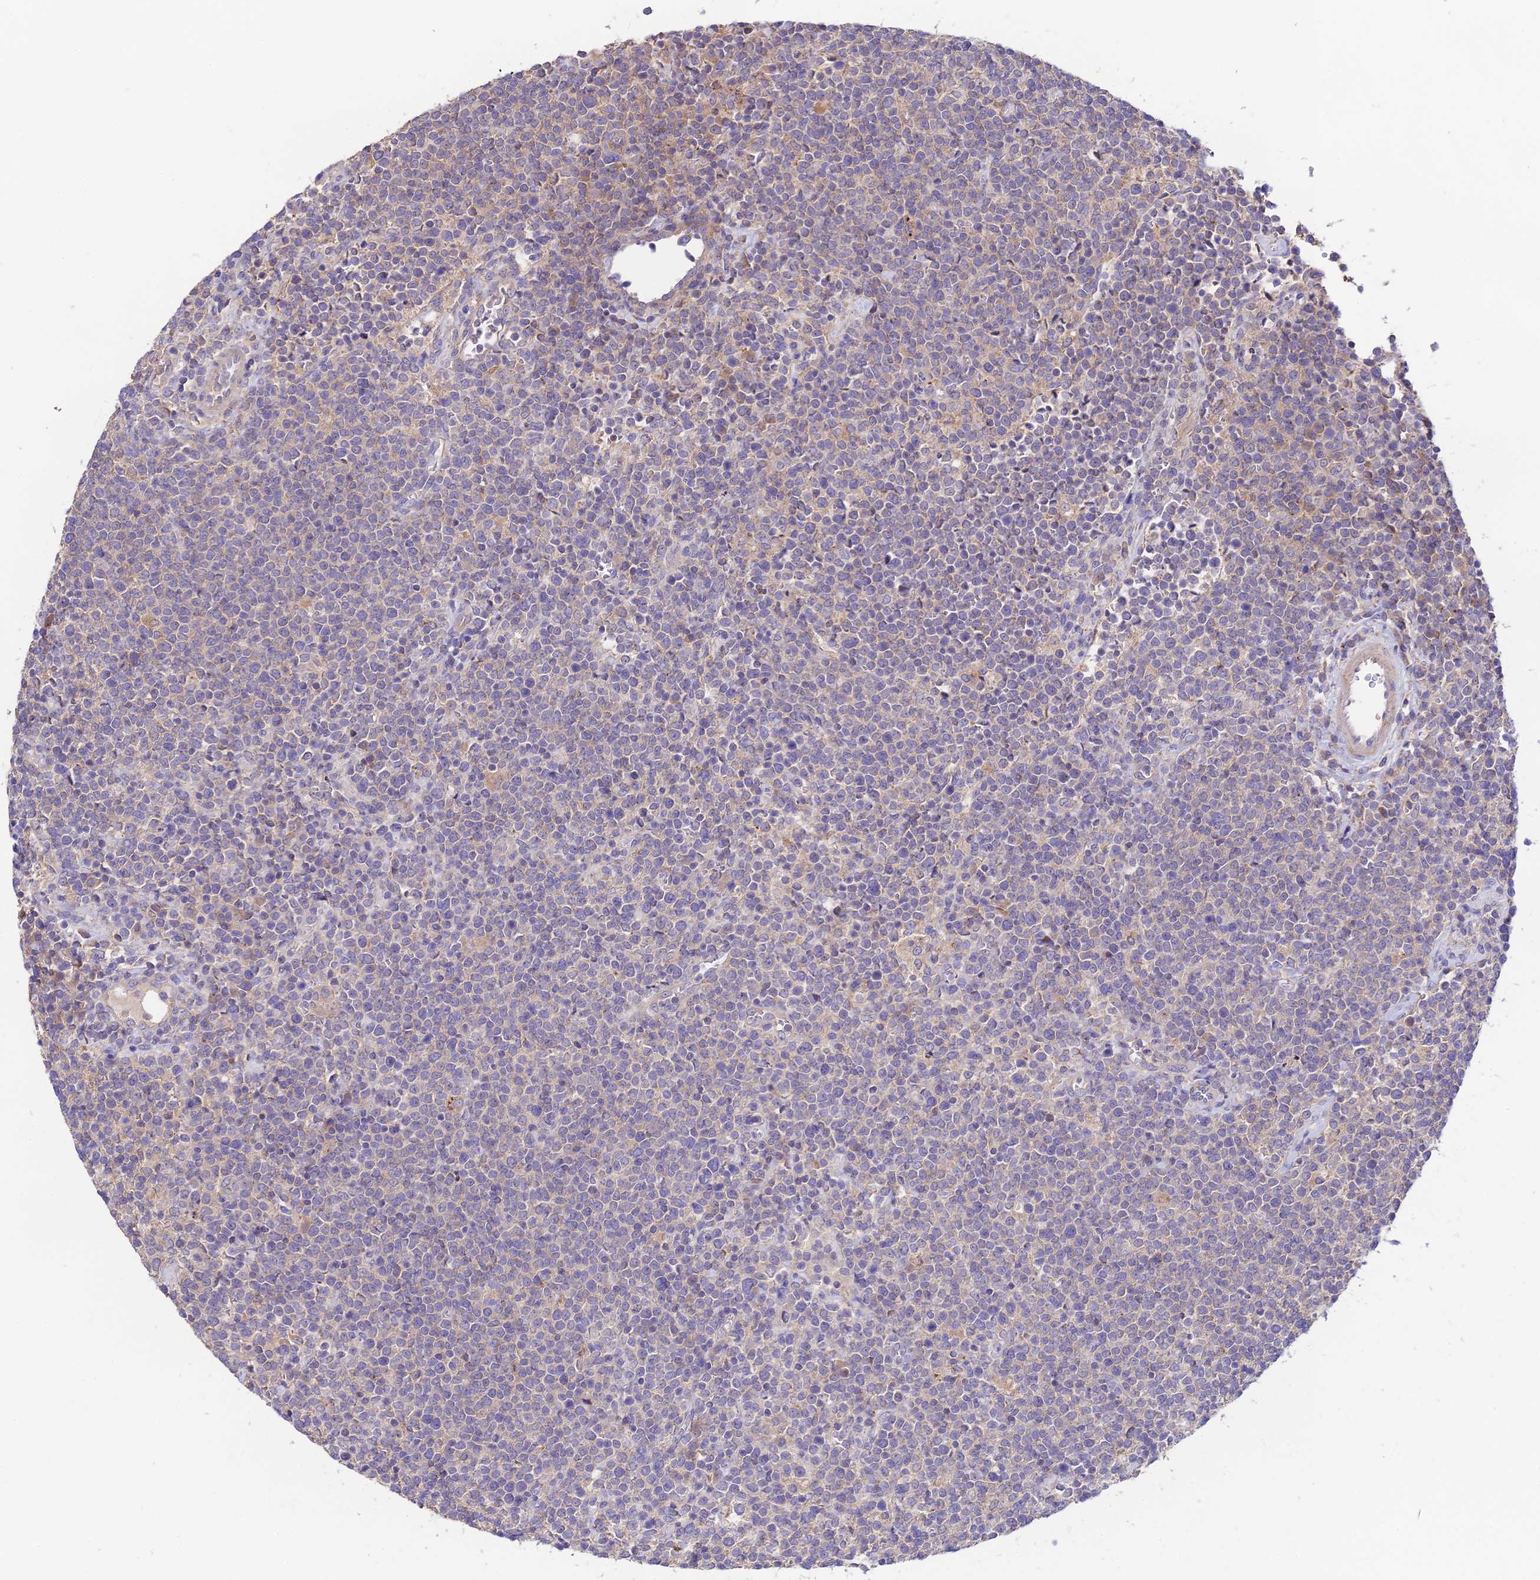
{"staining": {"intensity": "negative", "quantity": "none", "location": "none"}, "tissue": "lymphoma", "cell_type": "Tumor cells", "image_type": "cancer", "snomed": [{"axis": "morphology", "description": "Malignant lymphoma, non-Hodgkin's type, High grade"}, {"axis": "topography", "description": "Lymph node"}], "caption": "Immunohistochemical staining of malignant lymphoma, non-Hodgkin's type (high-grade) demonstrates no significant staining in tumor cells.", "gene": "BRME1", "patient": {"sex": "male", "age": 61}}